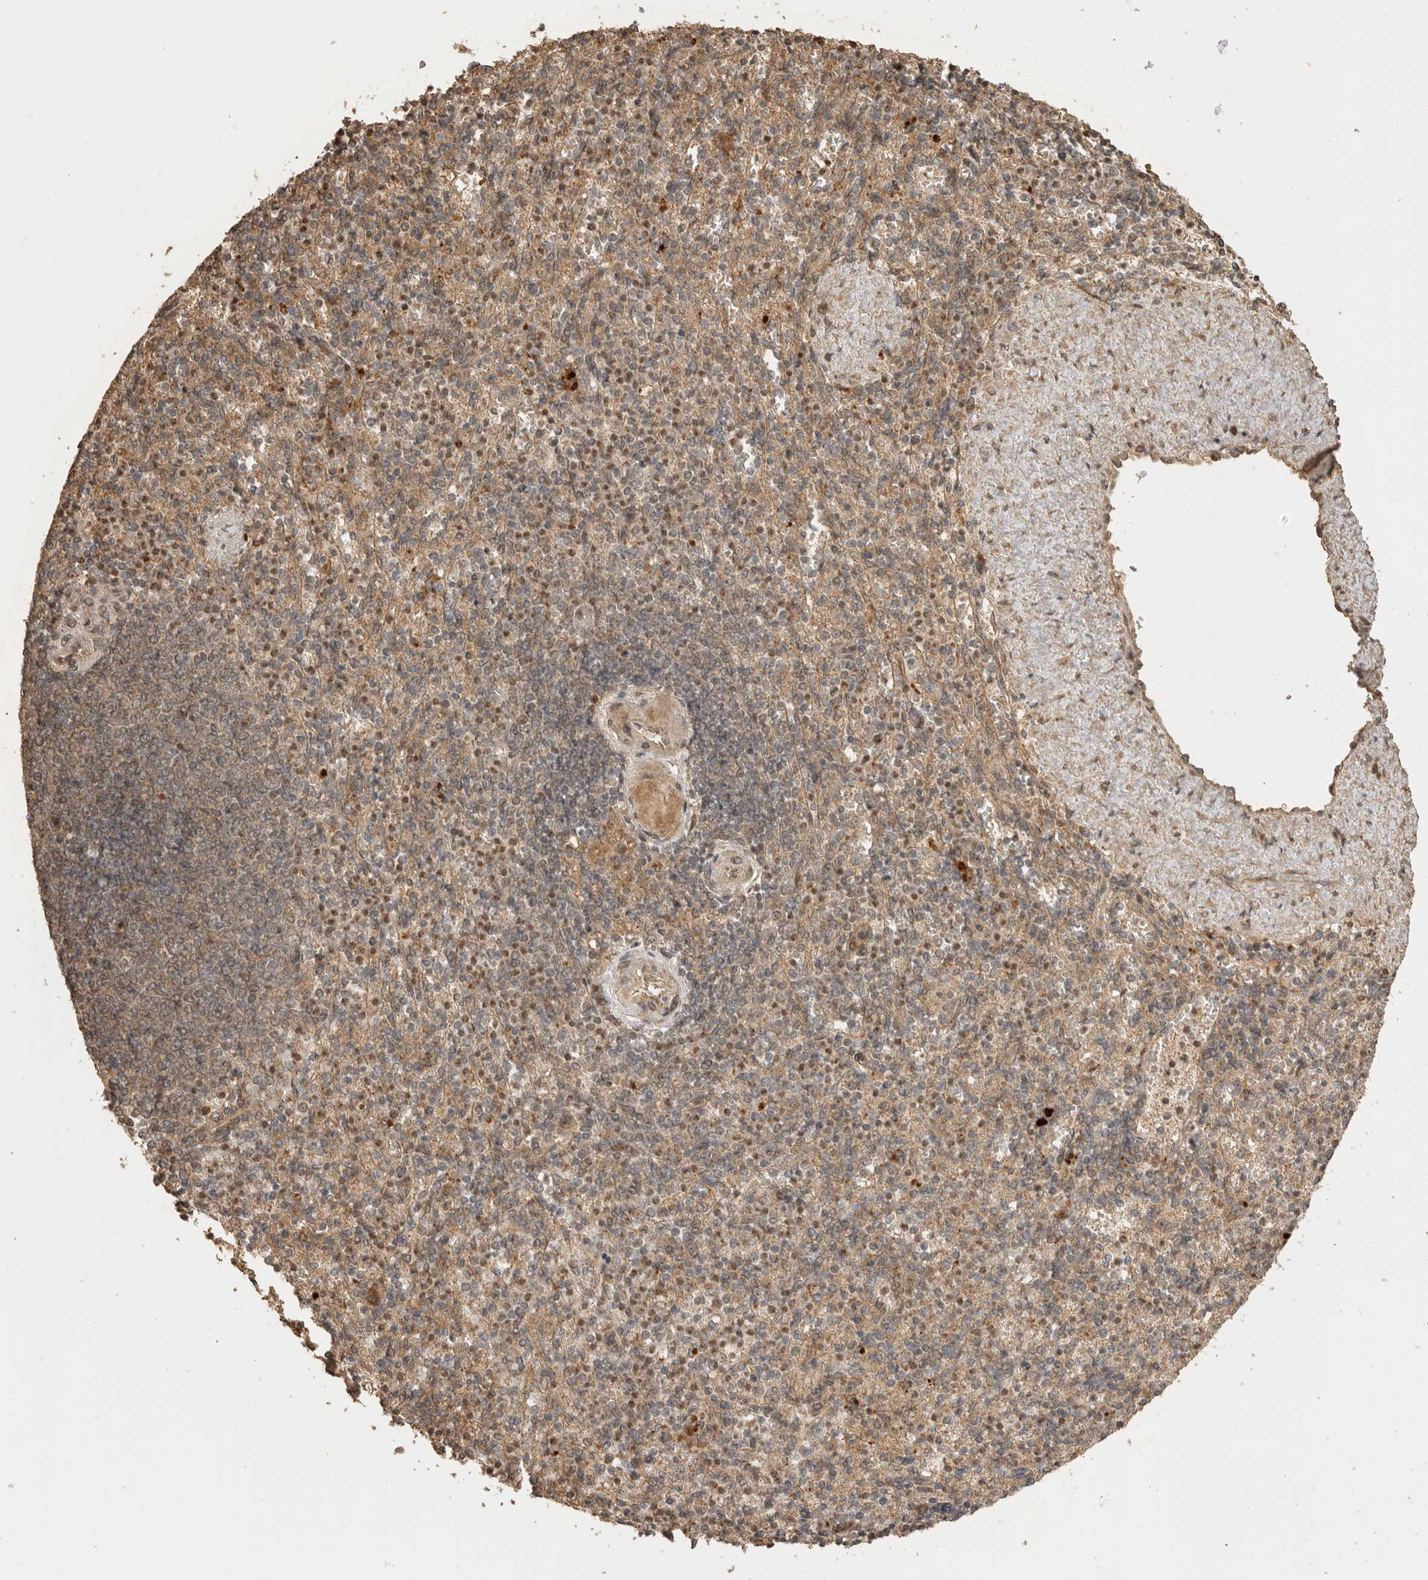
{"staining": {"intensity": "moderate", "quantity": ">75%", "location": "cytoplasmic/membranous,nuclear"}, "tissue": "spleen", "cell_type": "Cells in red pulp", "image_type": "normal", "snomed": [{"axis": "morphology", "description": "Normal tissue, NOS"}, {"axis": "topography", "description": "Spleen"}], "caption": "A medium amount of moderate cytoplasmic/membranous,nuclear positivity is present in about >75% of cells in red pulp in benign spleen. (Brightfield microscopy of DAB IHC at high magnification).", "gene": "BOC", "patient": {"sex": "female", "age": 74}}